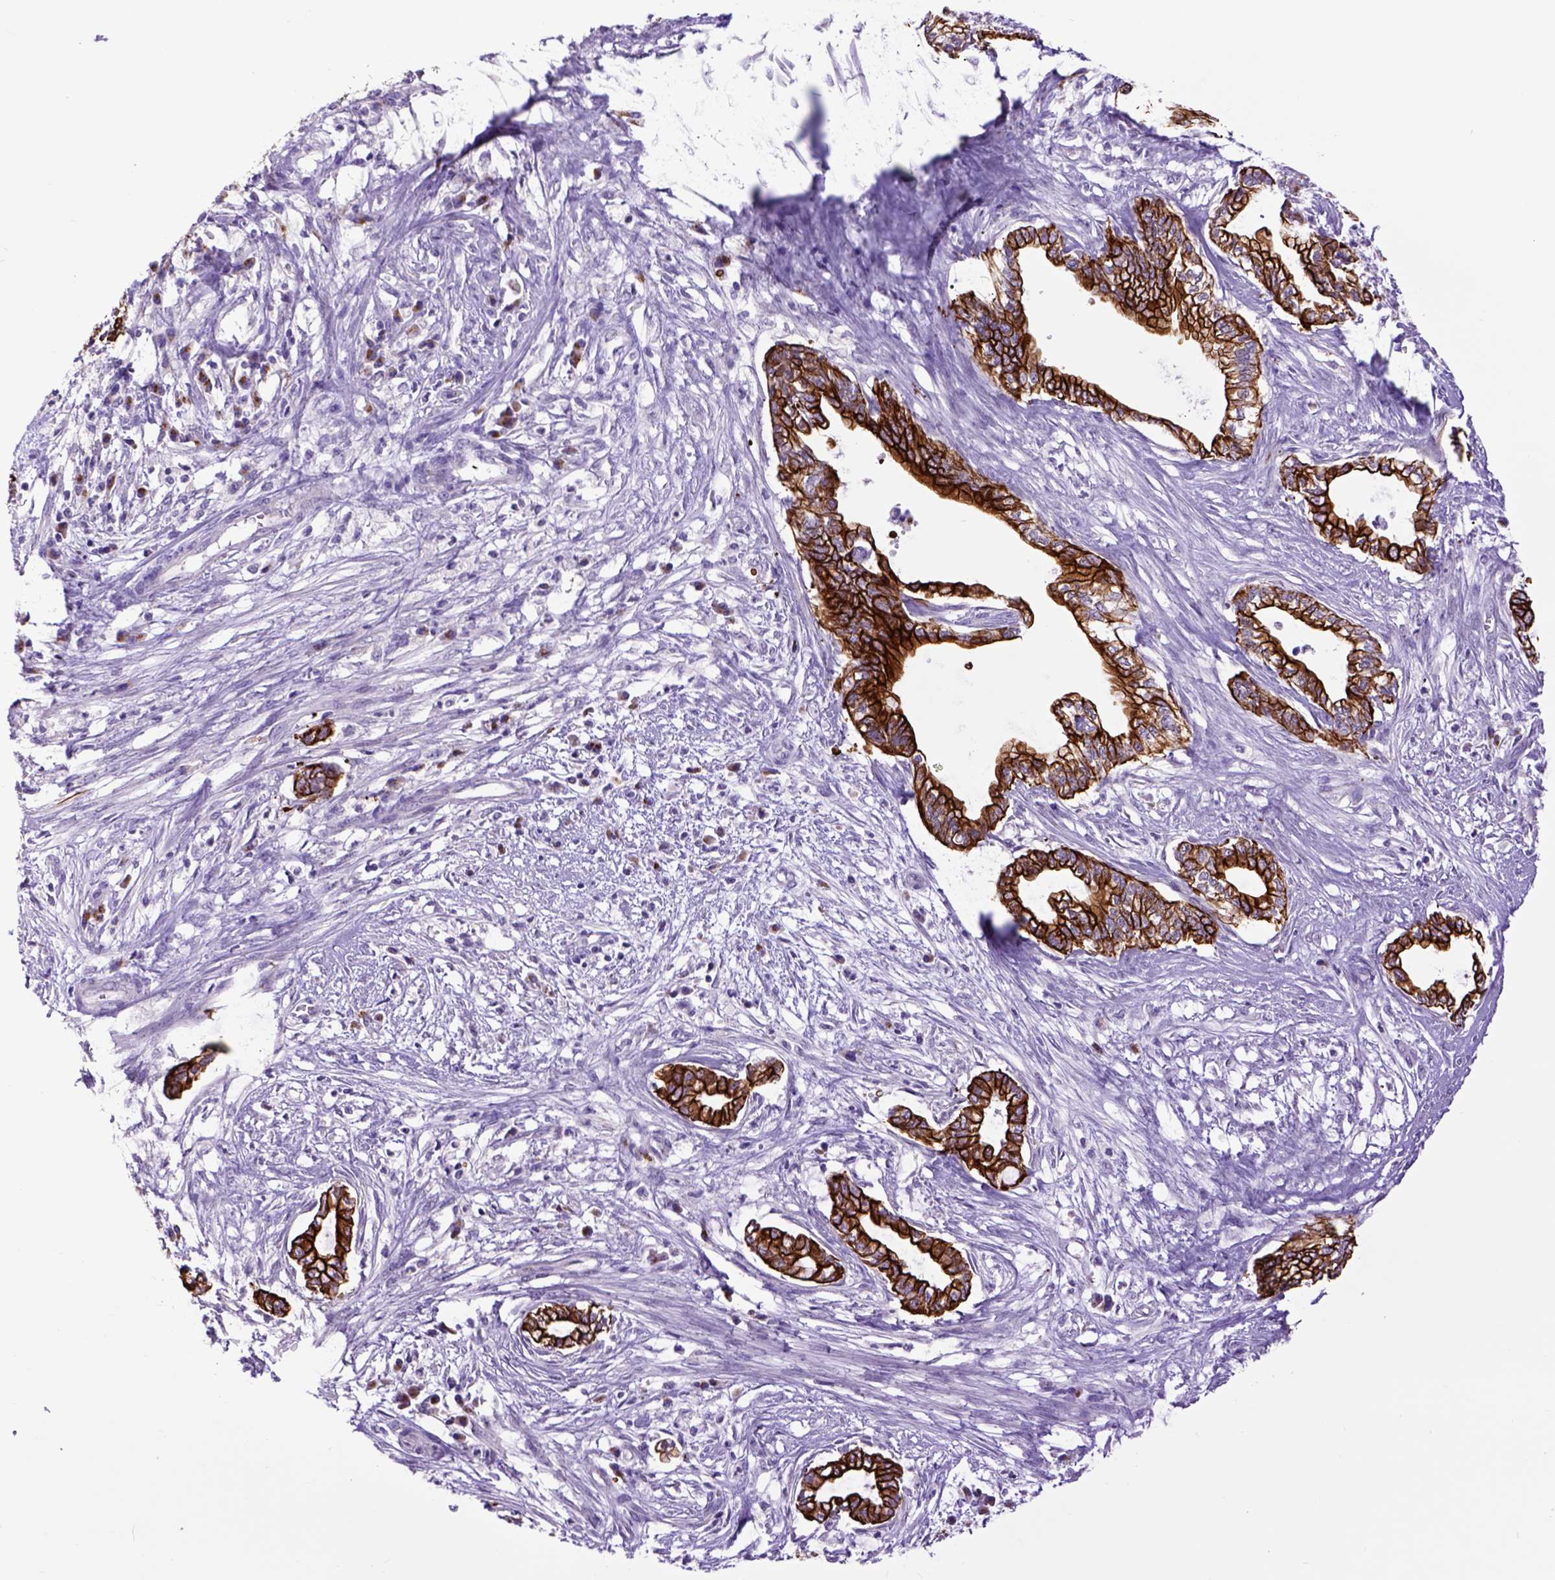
{"staining": {"intensity": "strong", "quantity": ">75%", "location": "cytoplasmic/membranous"}, "tissue": "cervical cancer", "cell_type": "Tumor cells", "image_type": "cancer", "snomed": [{"axis": "morphology", "description": "Adenocarcinoma, NOS"}, {"axis": "topography", "description": "Cervix"}], "caption": "Immunohistochemical staining of cervical adenocarcinoma shows strong cytoplasmic/membranous protein staining in about >75% of tumor cells. The protein of interest is stained brown, and the nuclei are stained in blue (DAB (3,3'-diaminobenzidine) IHC with brightfield microscopy, high magnification).", "gene": "RAB25", "patient": {"sex": "female", "age": 62}}